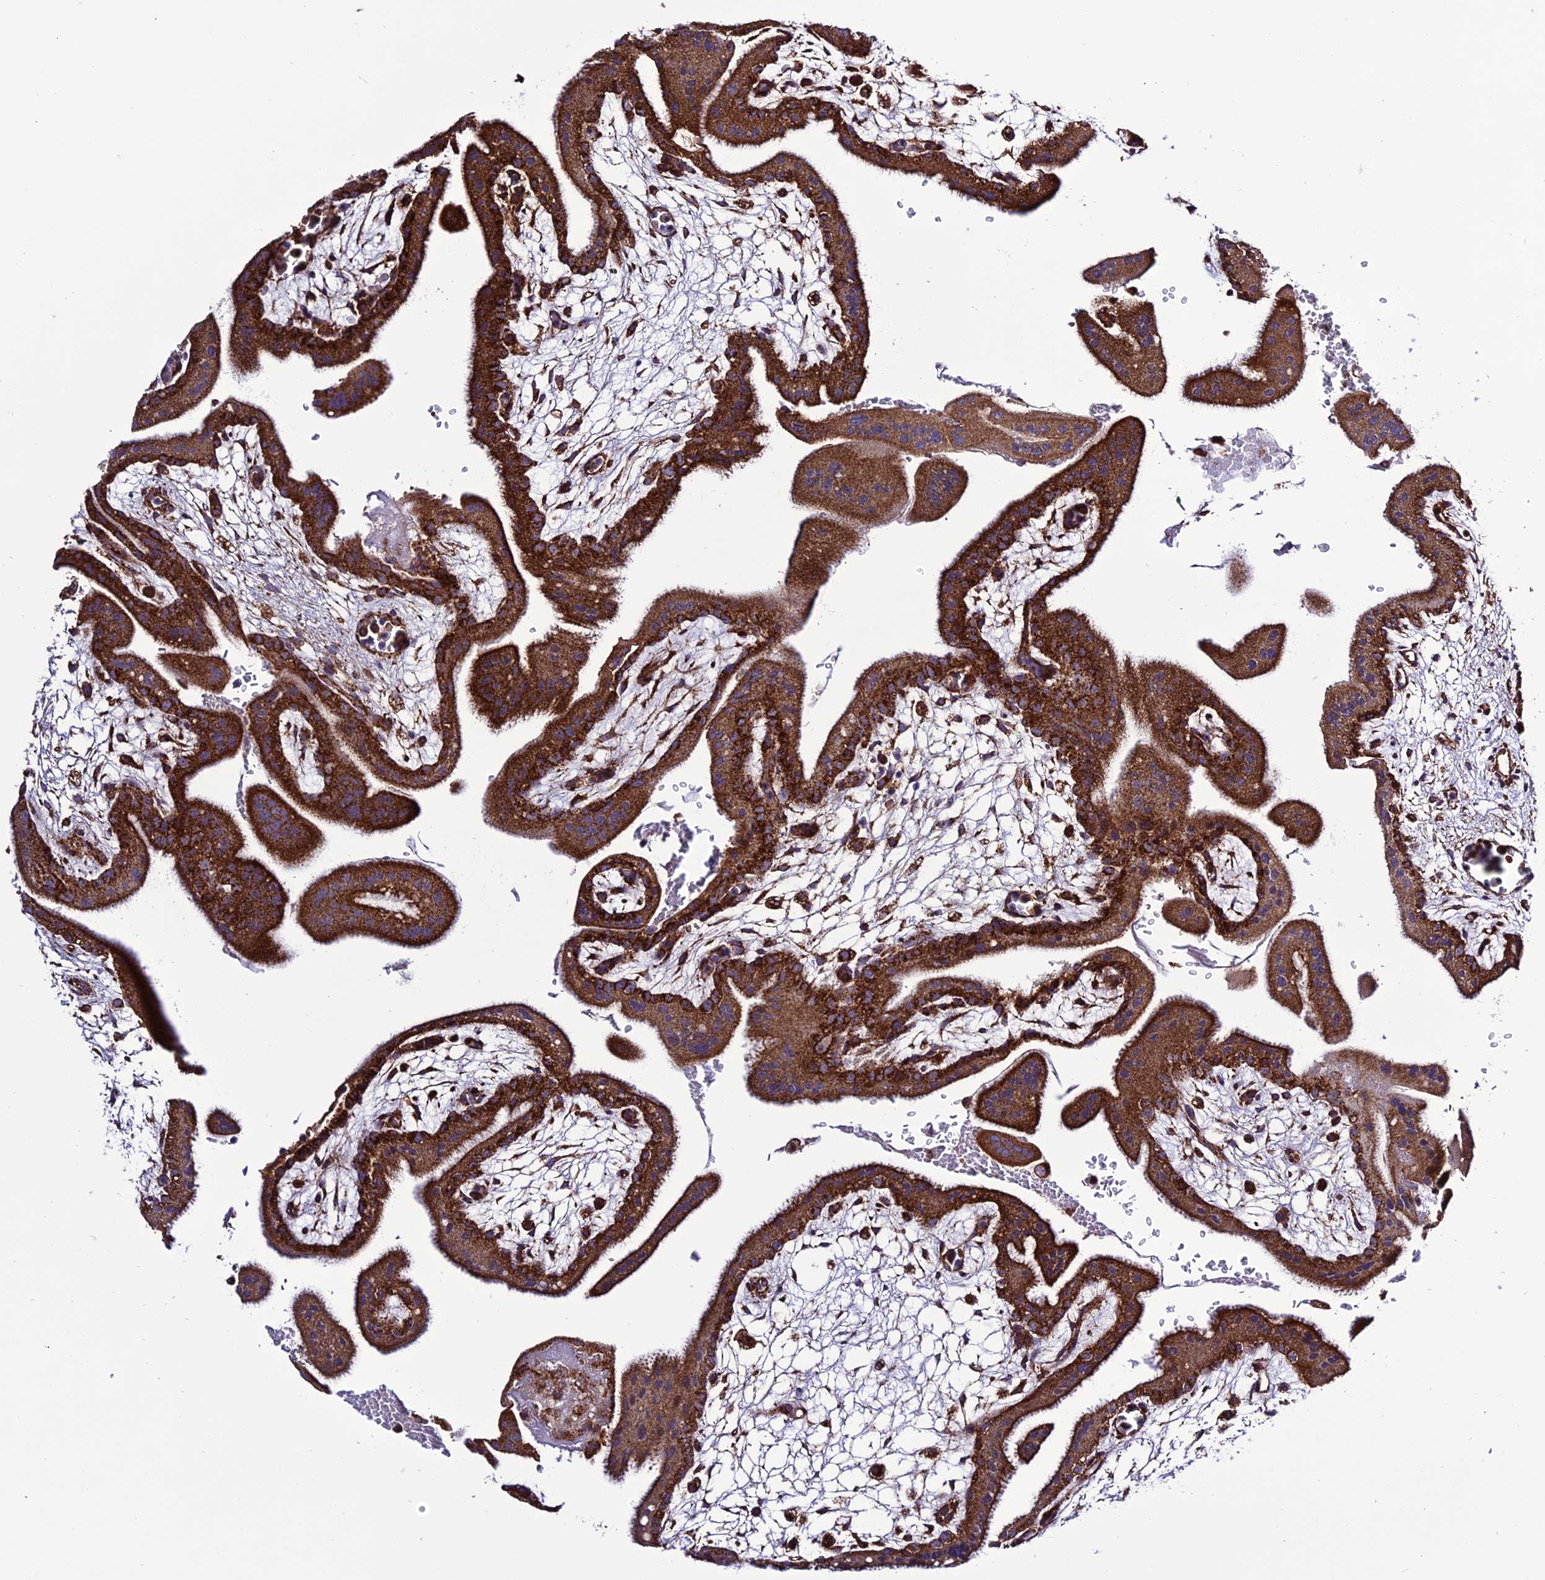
{"staining": {"intensity": "moderate", "quantity": ">75%", "location": "cytoplasmic/membranous"}, "tissue": "placenta", "cell_type": "Decidual cells", "image_type": "normal", "snomed": [{"axis": "morphology", "description": "Normal tissue, NOS"}, {"axis": "topography", "description": "Placenta"}], "caption": "An image showing moderate cytoplasmic/membranous expression in about >75% of decidual cells in benign placenta, as visualized by brown immunohistochemical staining.", "gene": "MRPS9", "patient": {"sex": "female", "age": 35}}